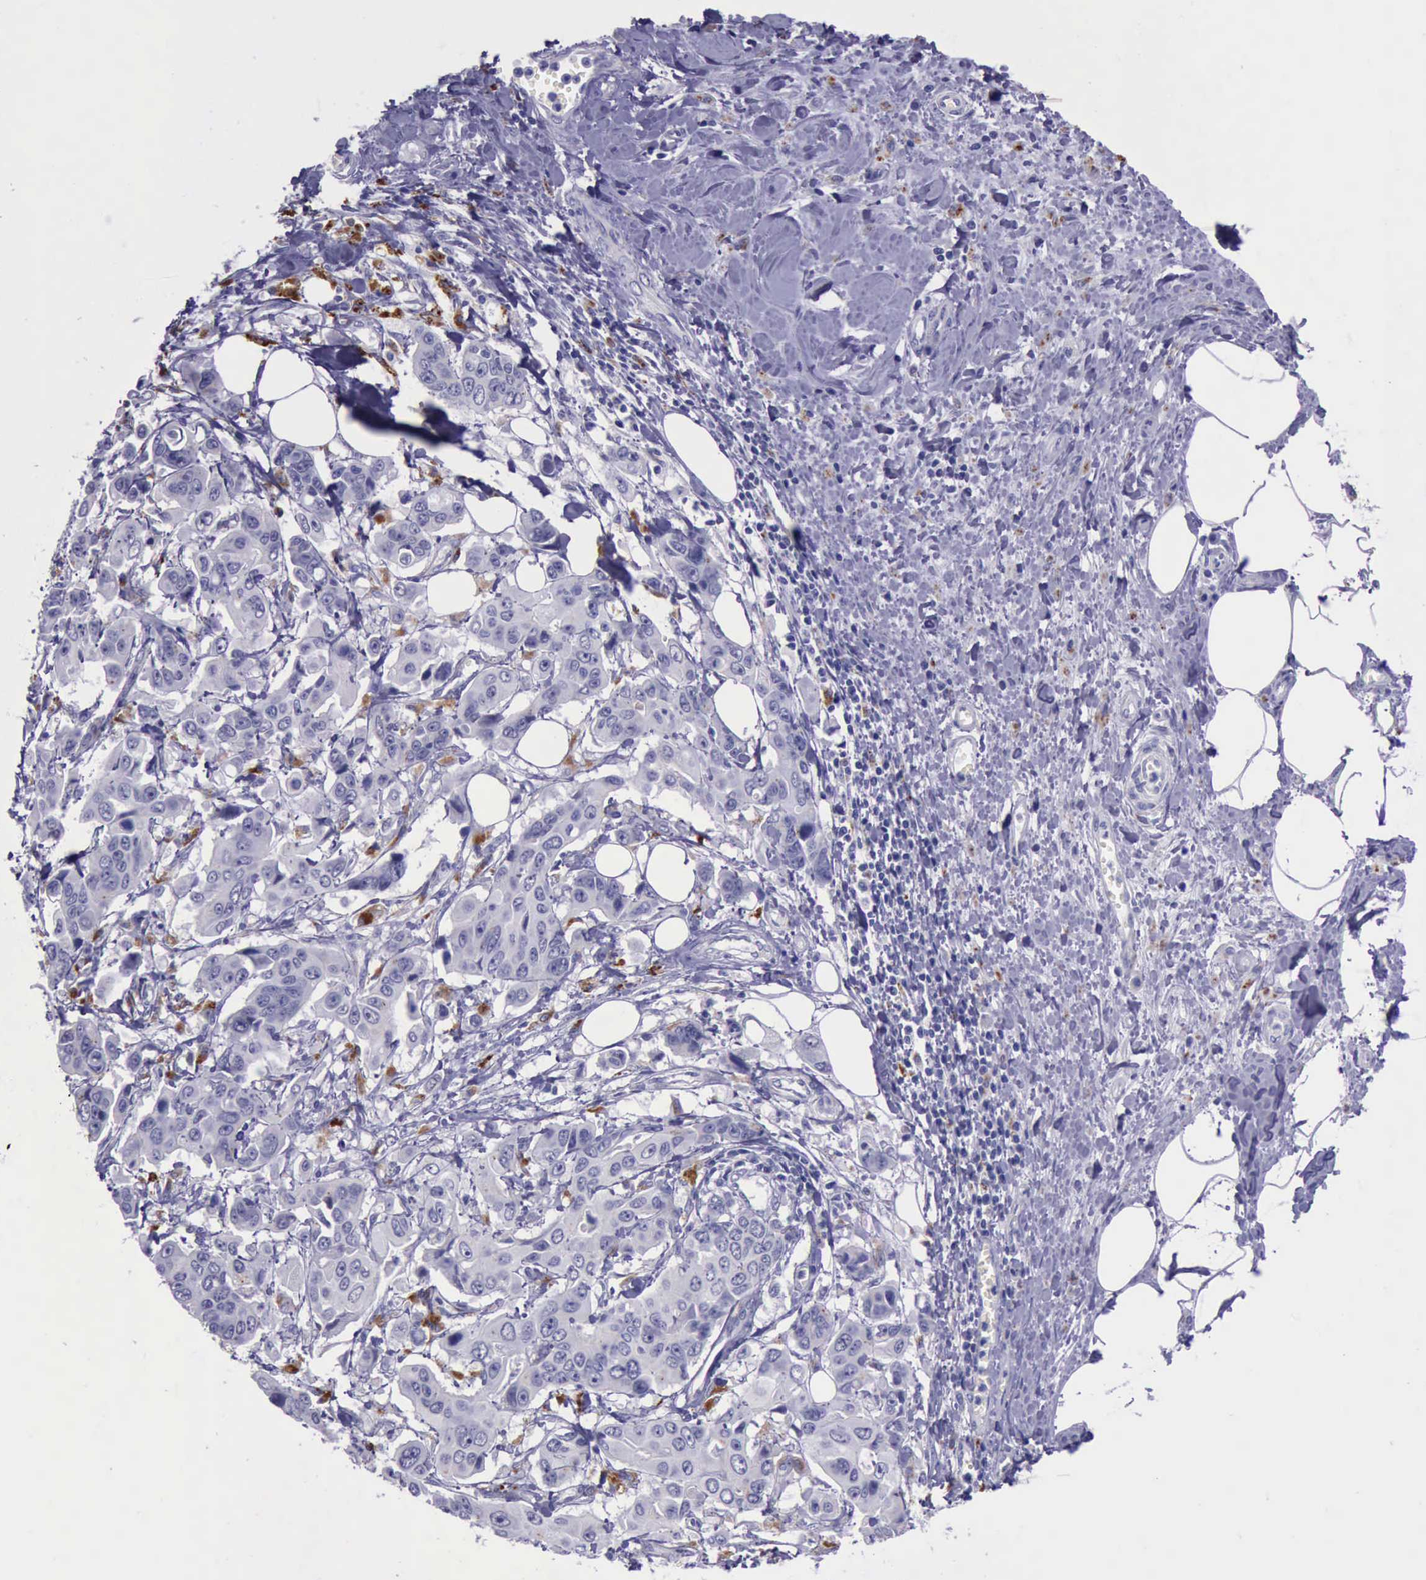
{"staining": {"intensity": "negative", "quantity": "none", "location": "none"}, "tissue": "stomach cancer", "cell_type": "Tumor cells", "image_type": "cancer", "snomed": [{"axis": "morphology", "description": "Adenocarcinoma, NOS"}, {"axis": "topography", "description": "Stomach, upper"}], "caption": "The histopathology image shows no significant staining in tumor cells of stomach cancer. (Stains: DAB immunohistochemistry (IHC) with hematoxylin counter stain, Microscopy: brightfield microscopy at high magnification).", "gene": "GLA", "patient": {"sex": "male", "age": 80}}